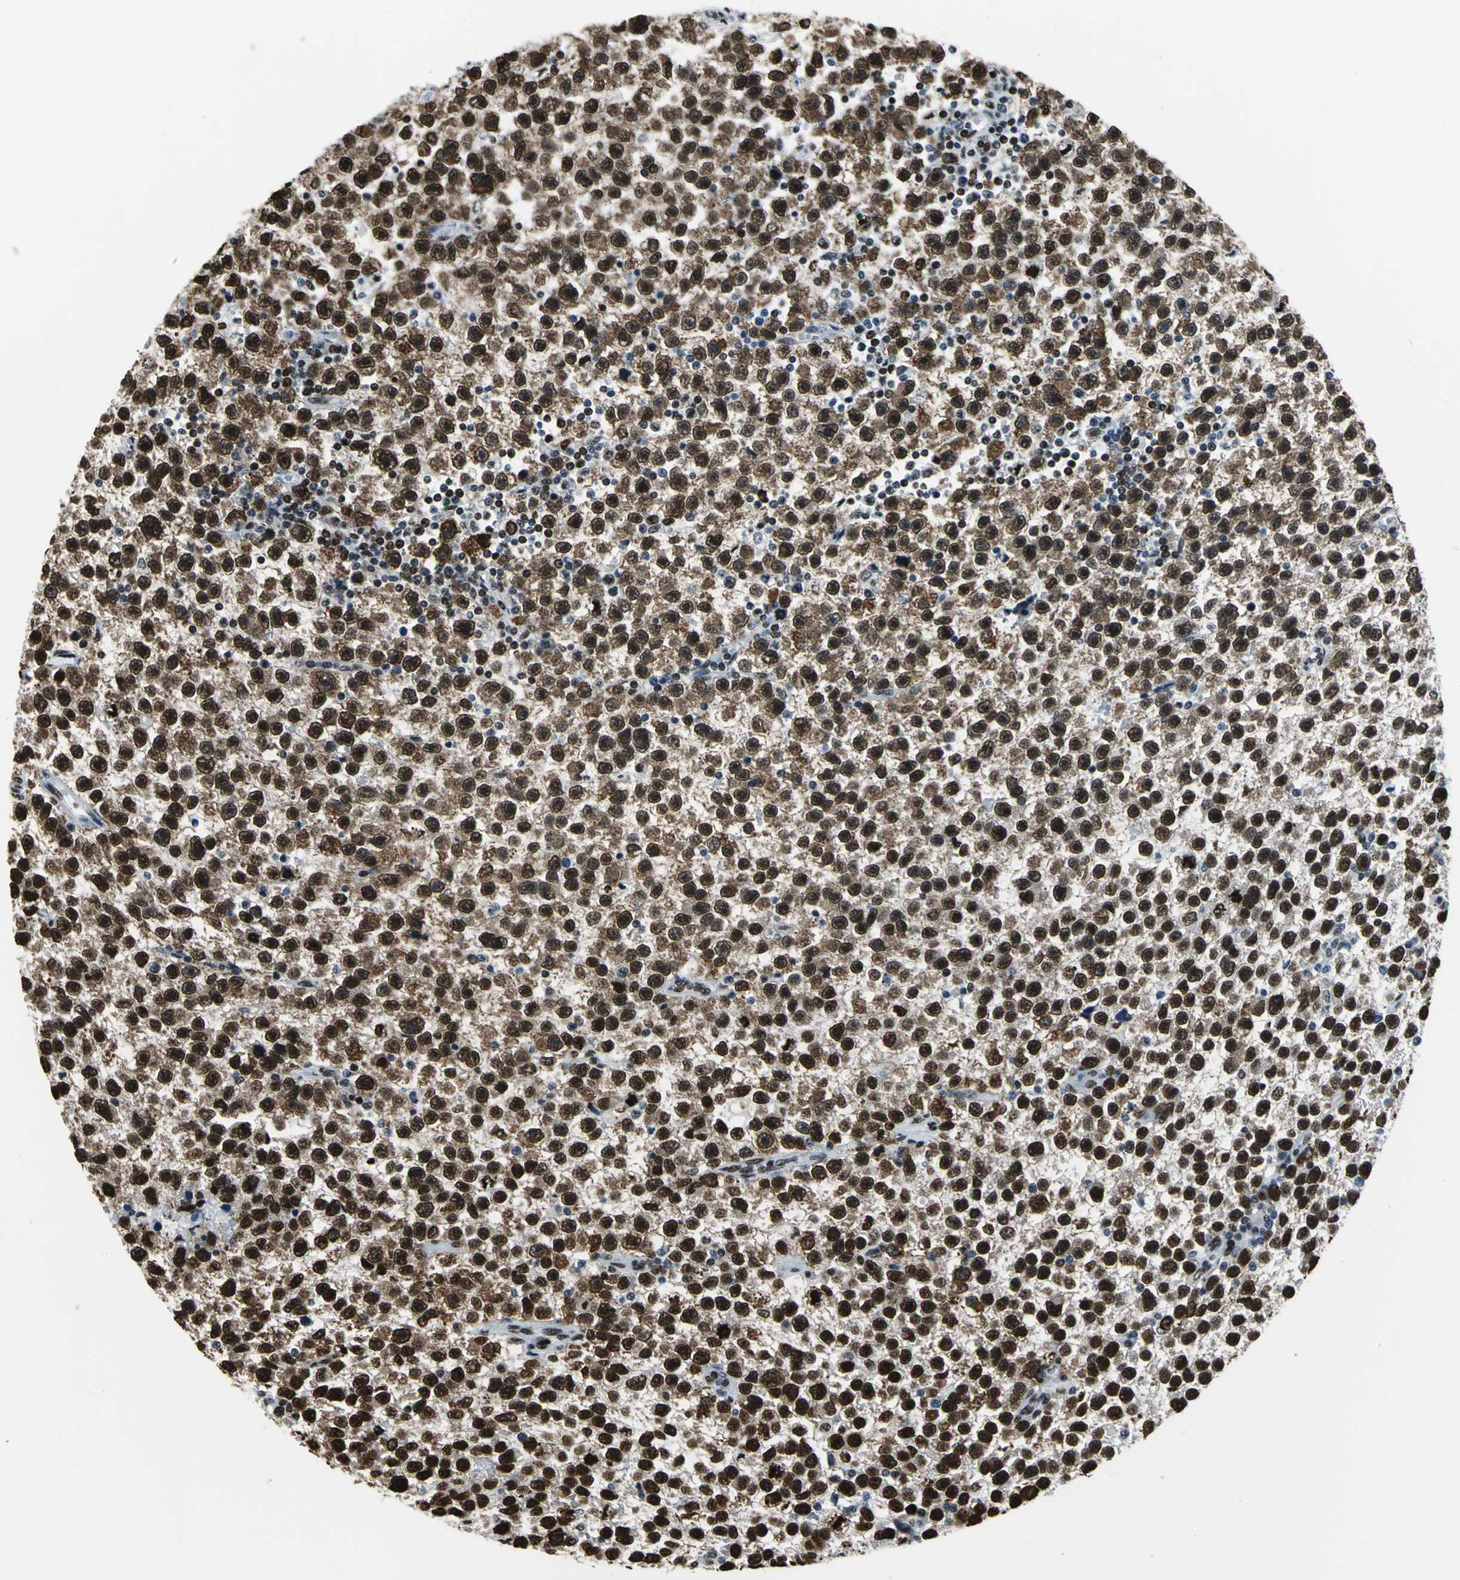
{"staining": {"intensity": "strong", "quantity": ">75%", "location": "cytoplasmic/membranous,nuclear"}, "tissue": "testis cancer", "cell_type": "Tumor cells", "image_type": "cancer", "snomed": [{"axis": "morphology", "description": "Seminoma, NOS"}, {"axis": "topography", "description": "Testis"}], "caption": "A photomicrograph of testis cancer stained for a protein demonstrates strong cytoplasmic/membranous and nuclear brown staining in tumor cells.", "gene": "APEX1", "patient": {"sex": "male", "age": 33}}